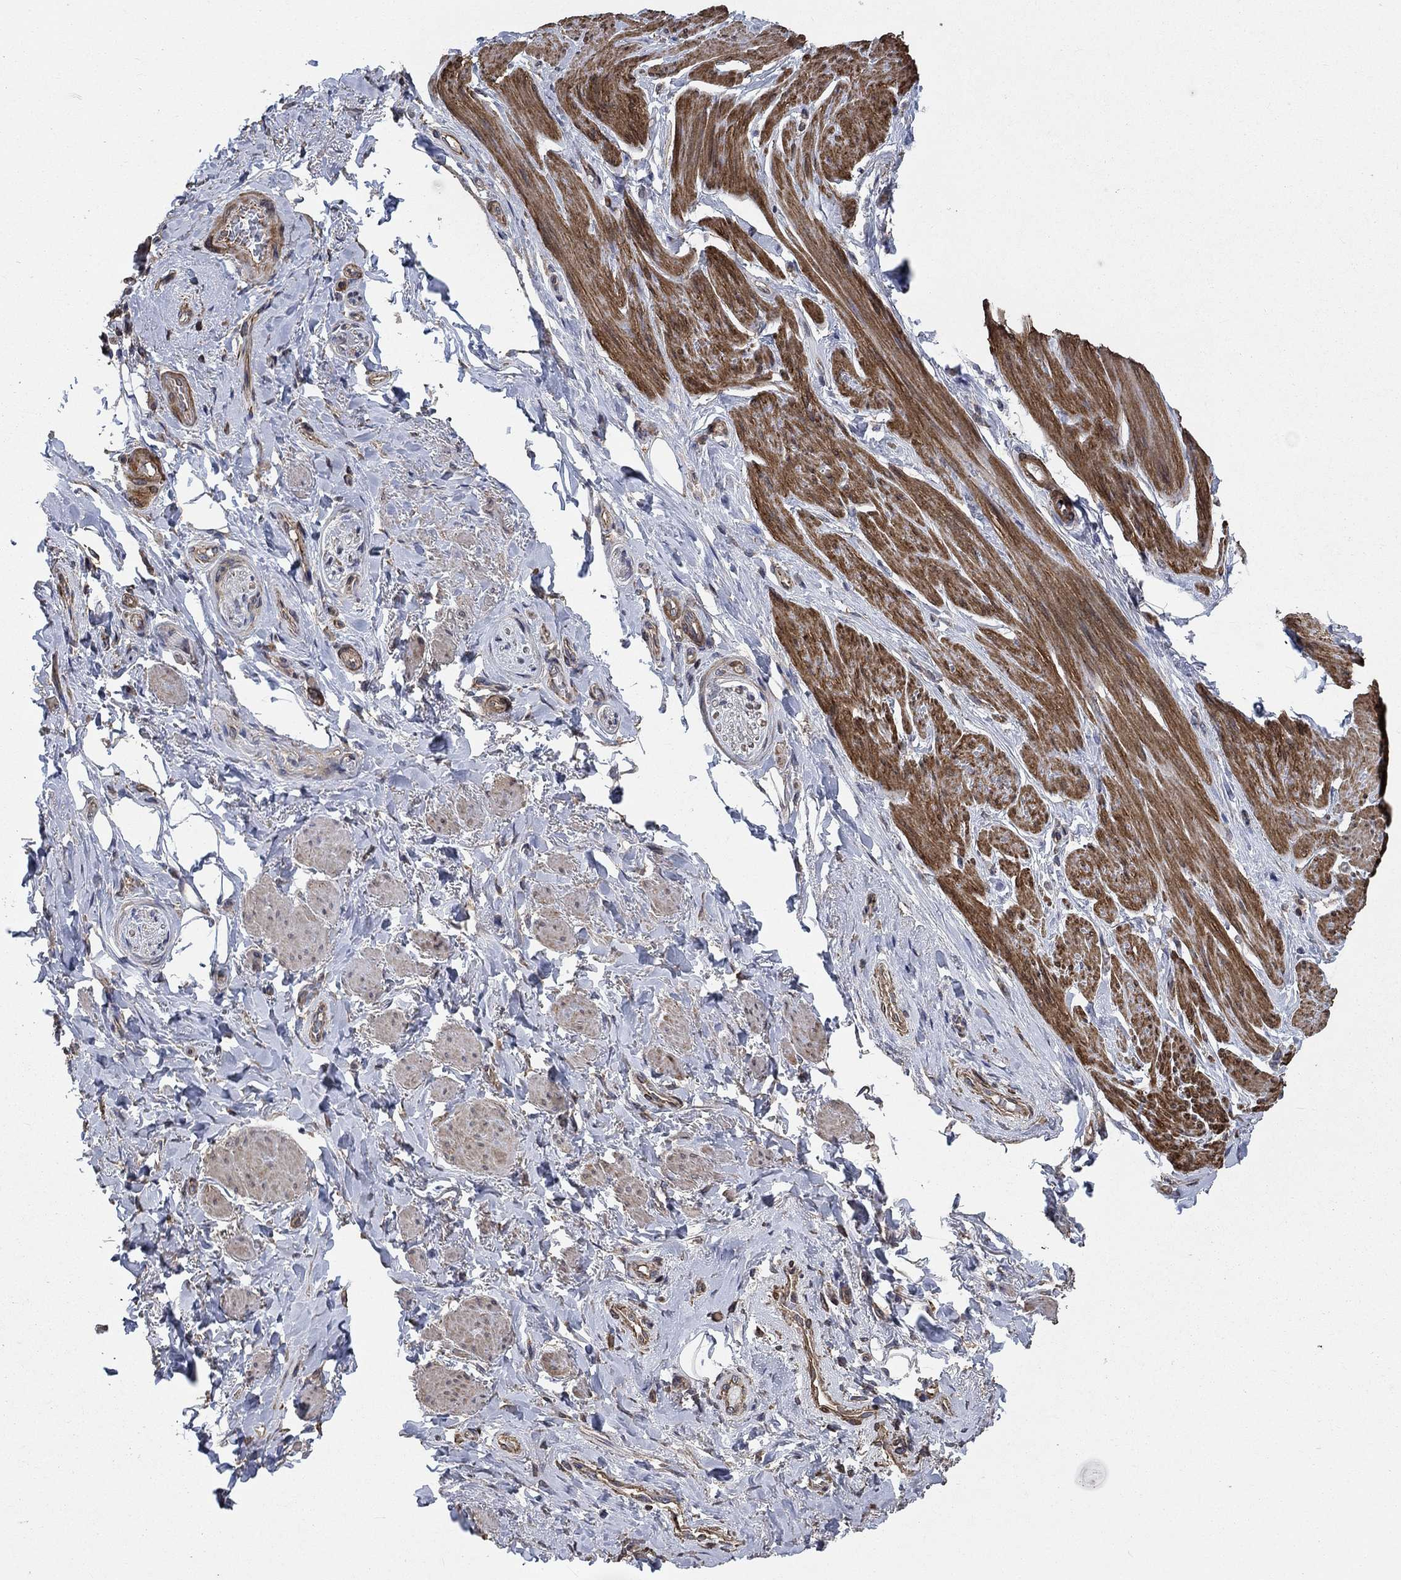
{"staining": {"intensity": "negative", "quantity": "none", "location": "none"}, "tissue": "soft tissue", "cell_type": "Fibroblasts", "image_type": "normal", "snomed": [{"axis": "morphology", "description": "Normal tissue, NOS"}, {"axis": "topography", "description": "Skeletal muscle"}, {"axis": "topography", "description": "Anal"}, {"axis": "topography", "description": "Peripheral nerve tissue"}], "caption": "Immunohistochemistry (IHC) of benign human soft tissue demonstrates no expression in fibroblasts.", "gene": "PDE3A", "patient": {"sex": "male", "age": 53}}